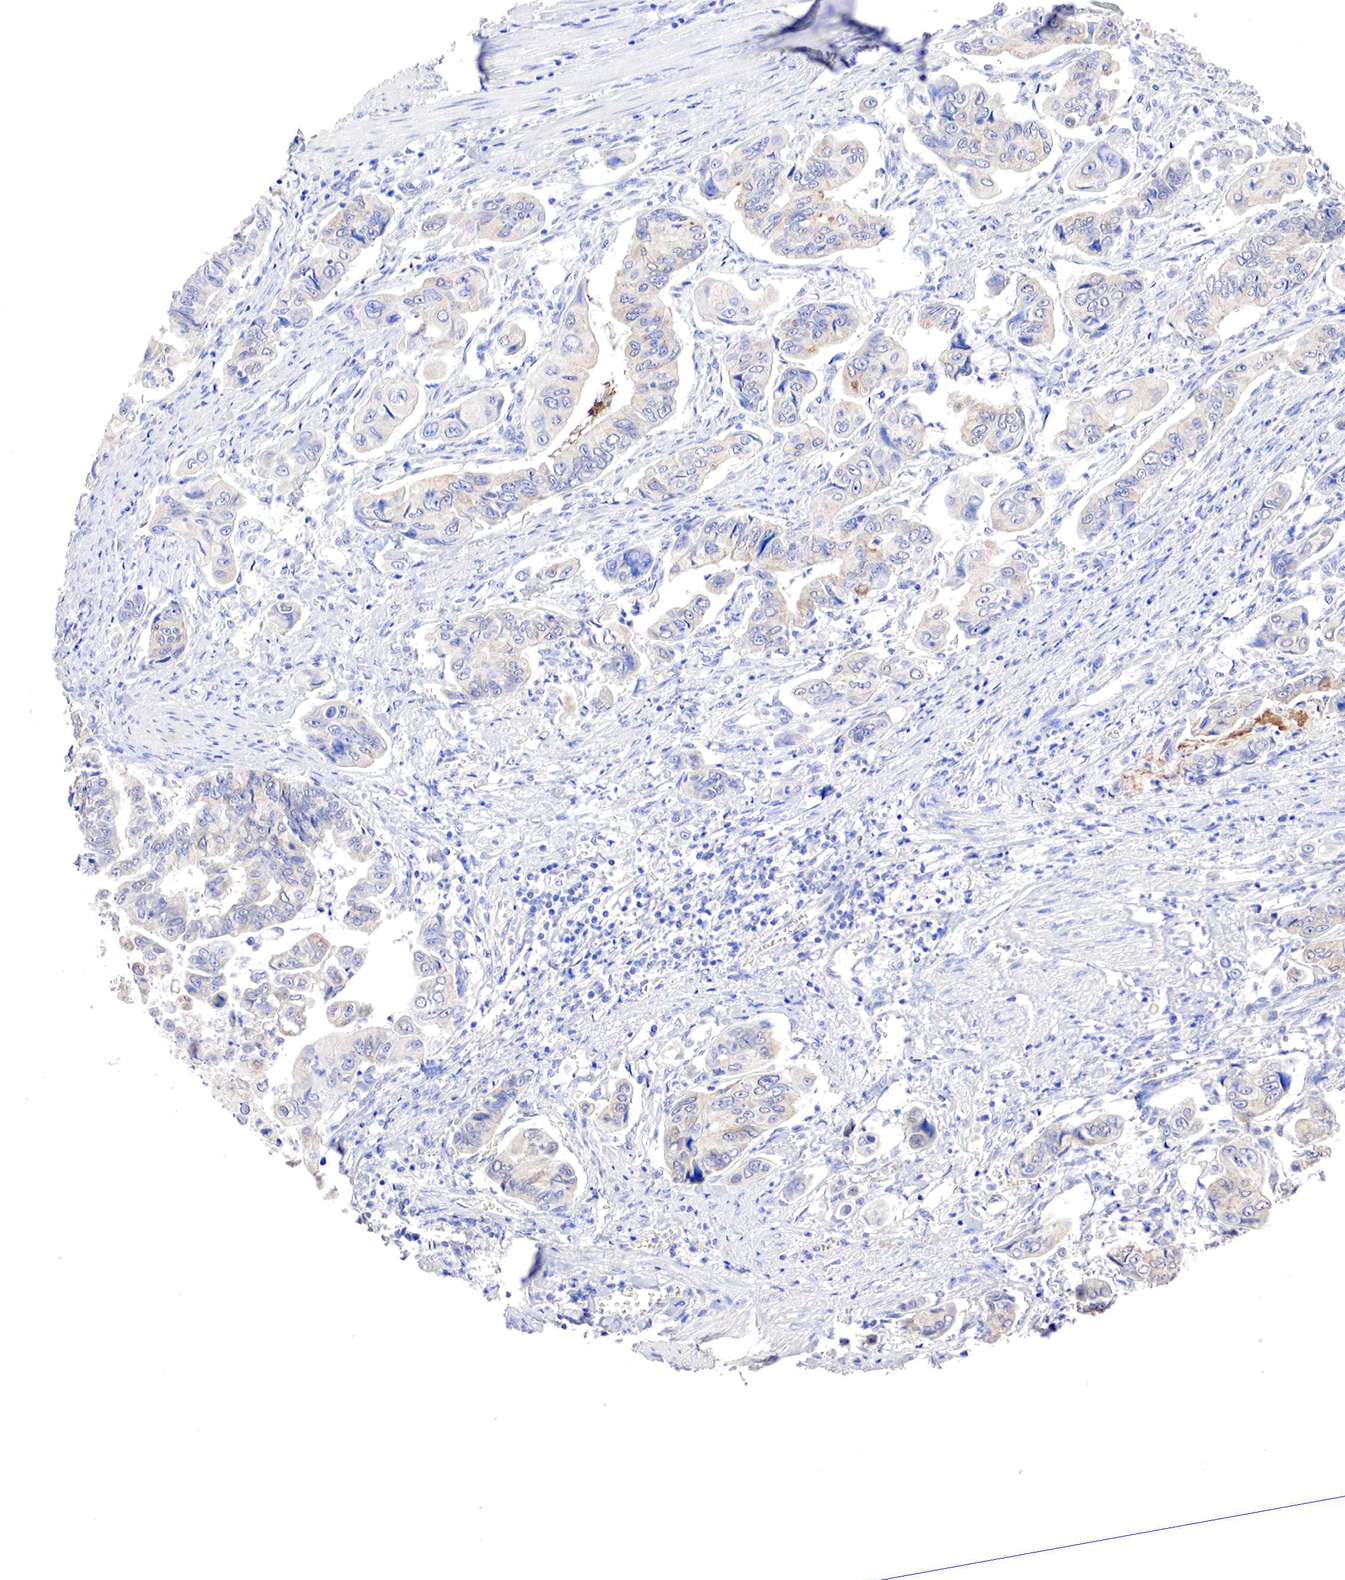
{"staining": {"intensity": "weak", "quantity": "25%-75%", "location": "cytoplasmic/membranous"}, "tissue": "stomach cancer", "cell_type": "Tumor cells", "image_type": "cancer", "snomed": [{"axis": "morphology", "description": "Adenocarcinoma, NOS"}, {"axis": "topography", "description": "Stomach, upper"}], "caption": "Tumor cells exhibit low levels of weak cytoplasmic/membranous staining in approximately 25%-75% of cells in stomach cancer (adenocarcinoma).", "gene": "GATA1", "patient": {"sex": "male", "age": 80}}